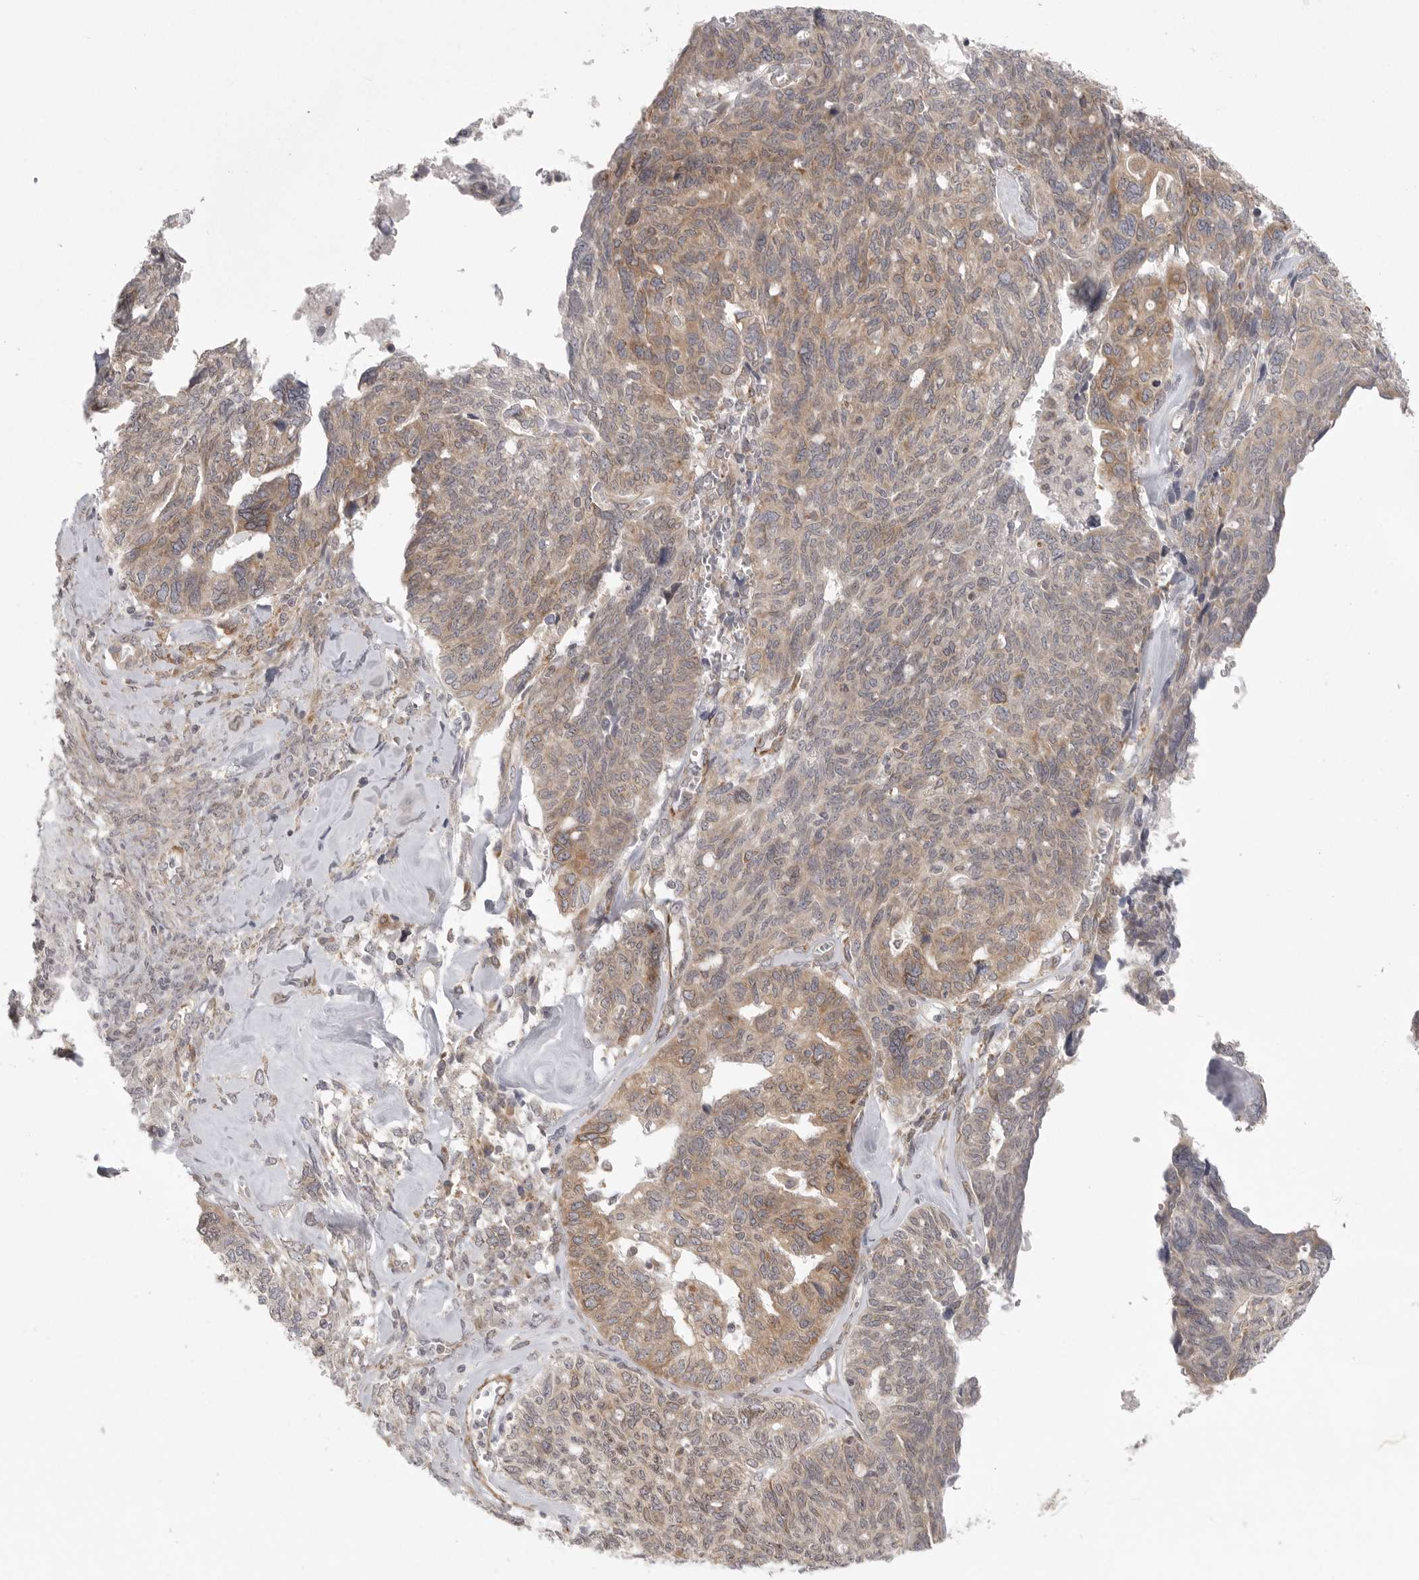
{"staining": {"intensity": "moderate", "quantity": ">75%", "location": "cytoplasmic/membranous"}, "tissue": "ovarian cancer", "cell_type": "Tumor cells", "image_type": "cancer", "snomed": [{"axis": "morphology", "description": "Cystadenocarcinoma, serous, NOS"}, {"axis": "topography", "description": "Ovary"}], "caption": "Protein staining shows moderate cytoplasmic/membranous staining in about >75% of tumor cells in ovarian cancer (serous cystadenocarcinoma). The protein of interest is shown in brown color, while the nuclei are stained blue.", "gene": "CERS2", "patient": {"sex": "female", "age": 79}}